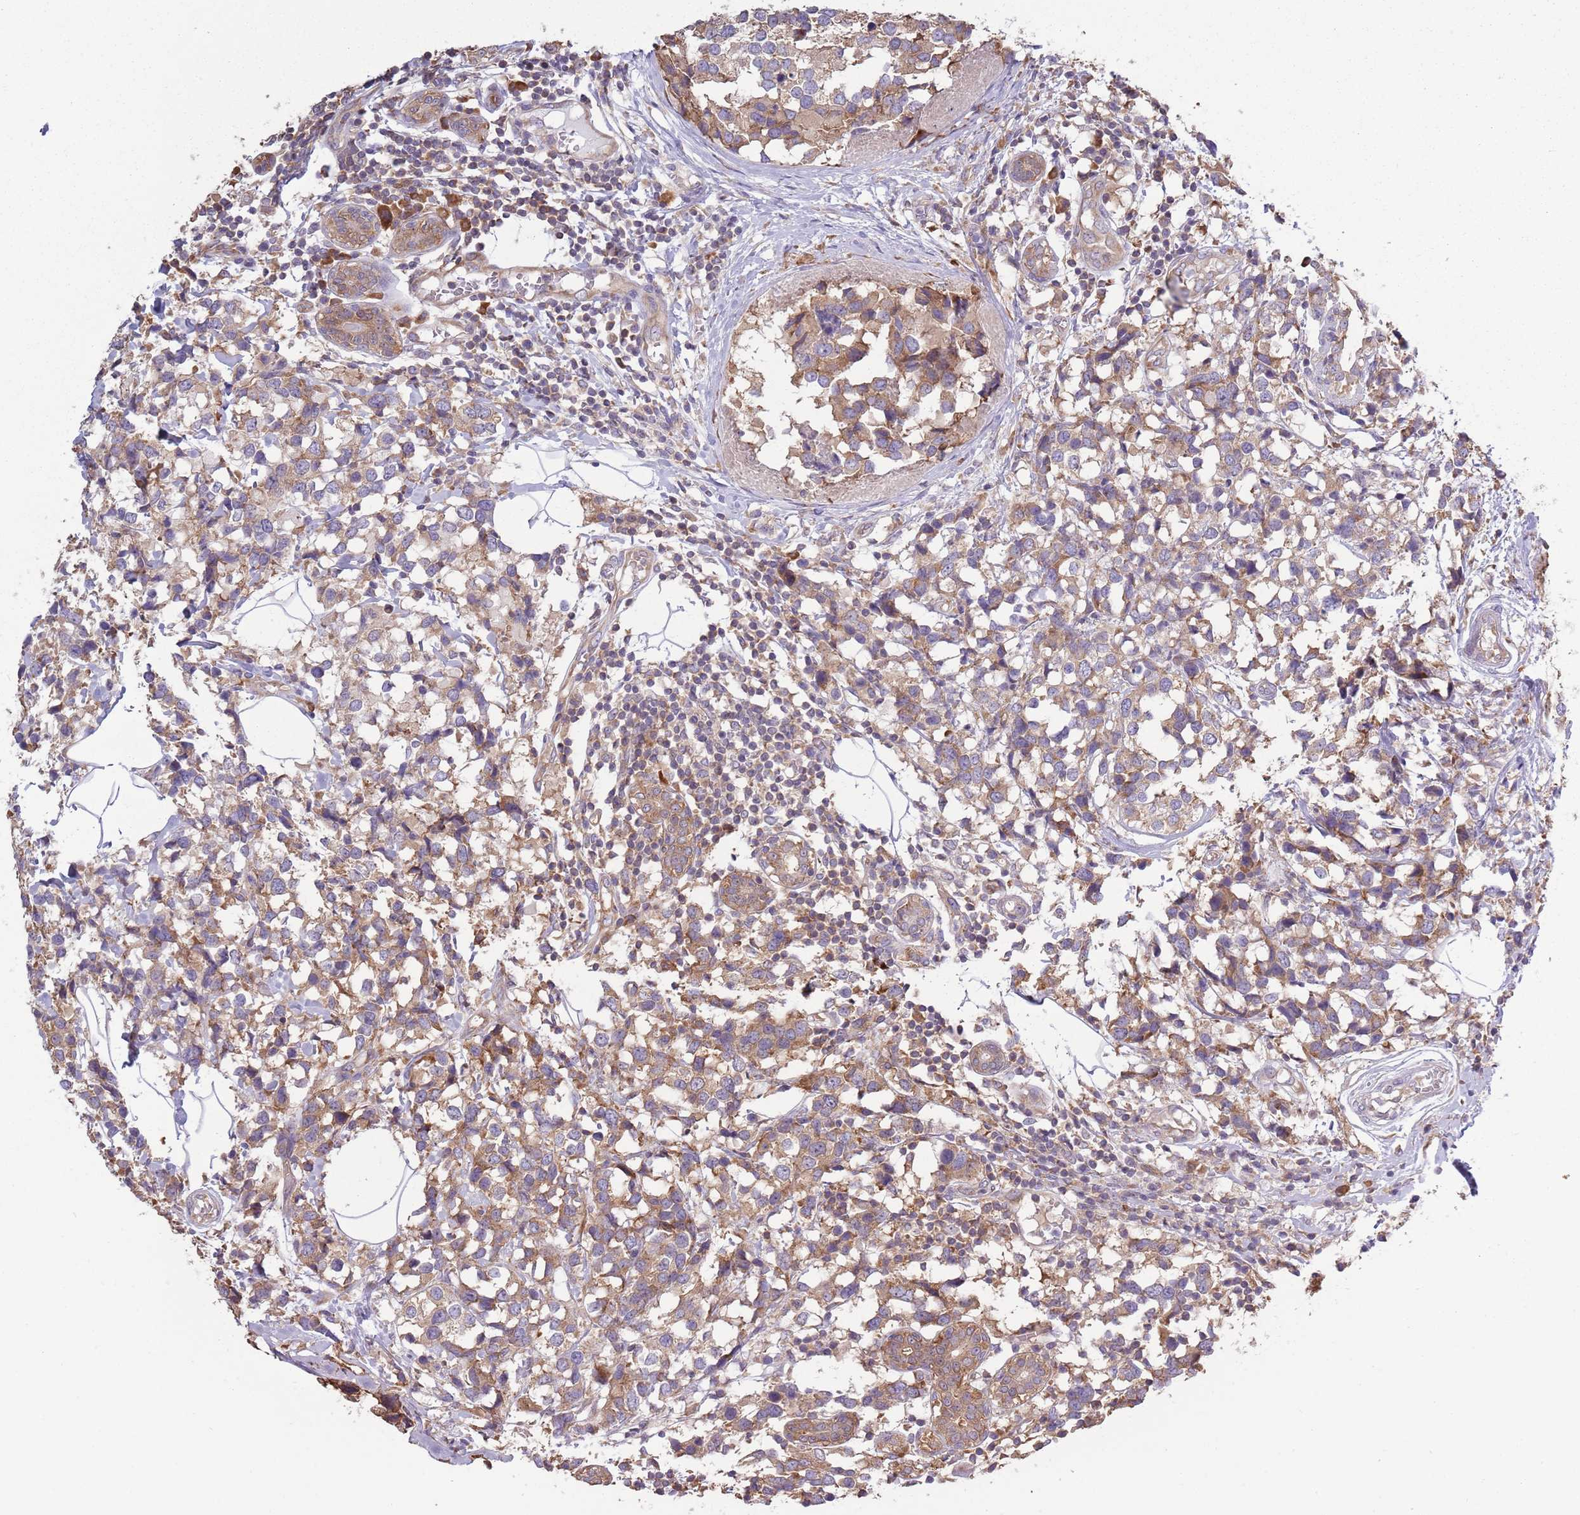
{"staining": {"intensity": "moderate", "quantity": ">75%", "location": "cytoplasmic/membranous"}, "tissue": "breast cancer", "cell_type": "Tumor cells", "image_type": "cancer", "snomed": [{"axis": "morphology", "description": "Lobular carcinoma"}, {"axis": "topography", "description": "Breast"}], "caption": "DAB (3,3'-diaminobenzidine) immunohistochemical staining of breast cancer (lobular carcinoma) exhibits moderate cytoplasmic/membranous protein expression in approximately >75% of tumor cells.", "gene": "RPL17-C18orf32", "patient": {"sex": "female", "age": 59}}